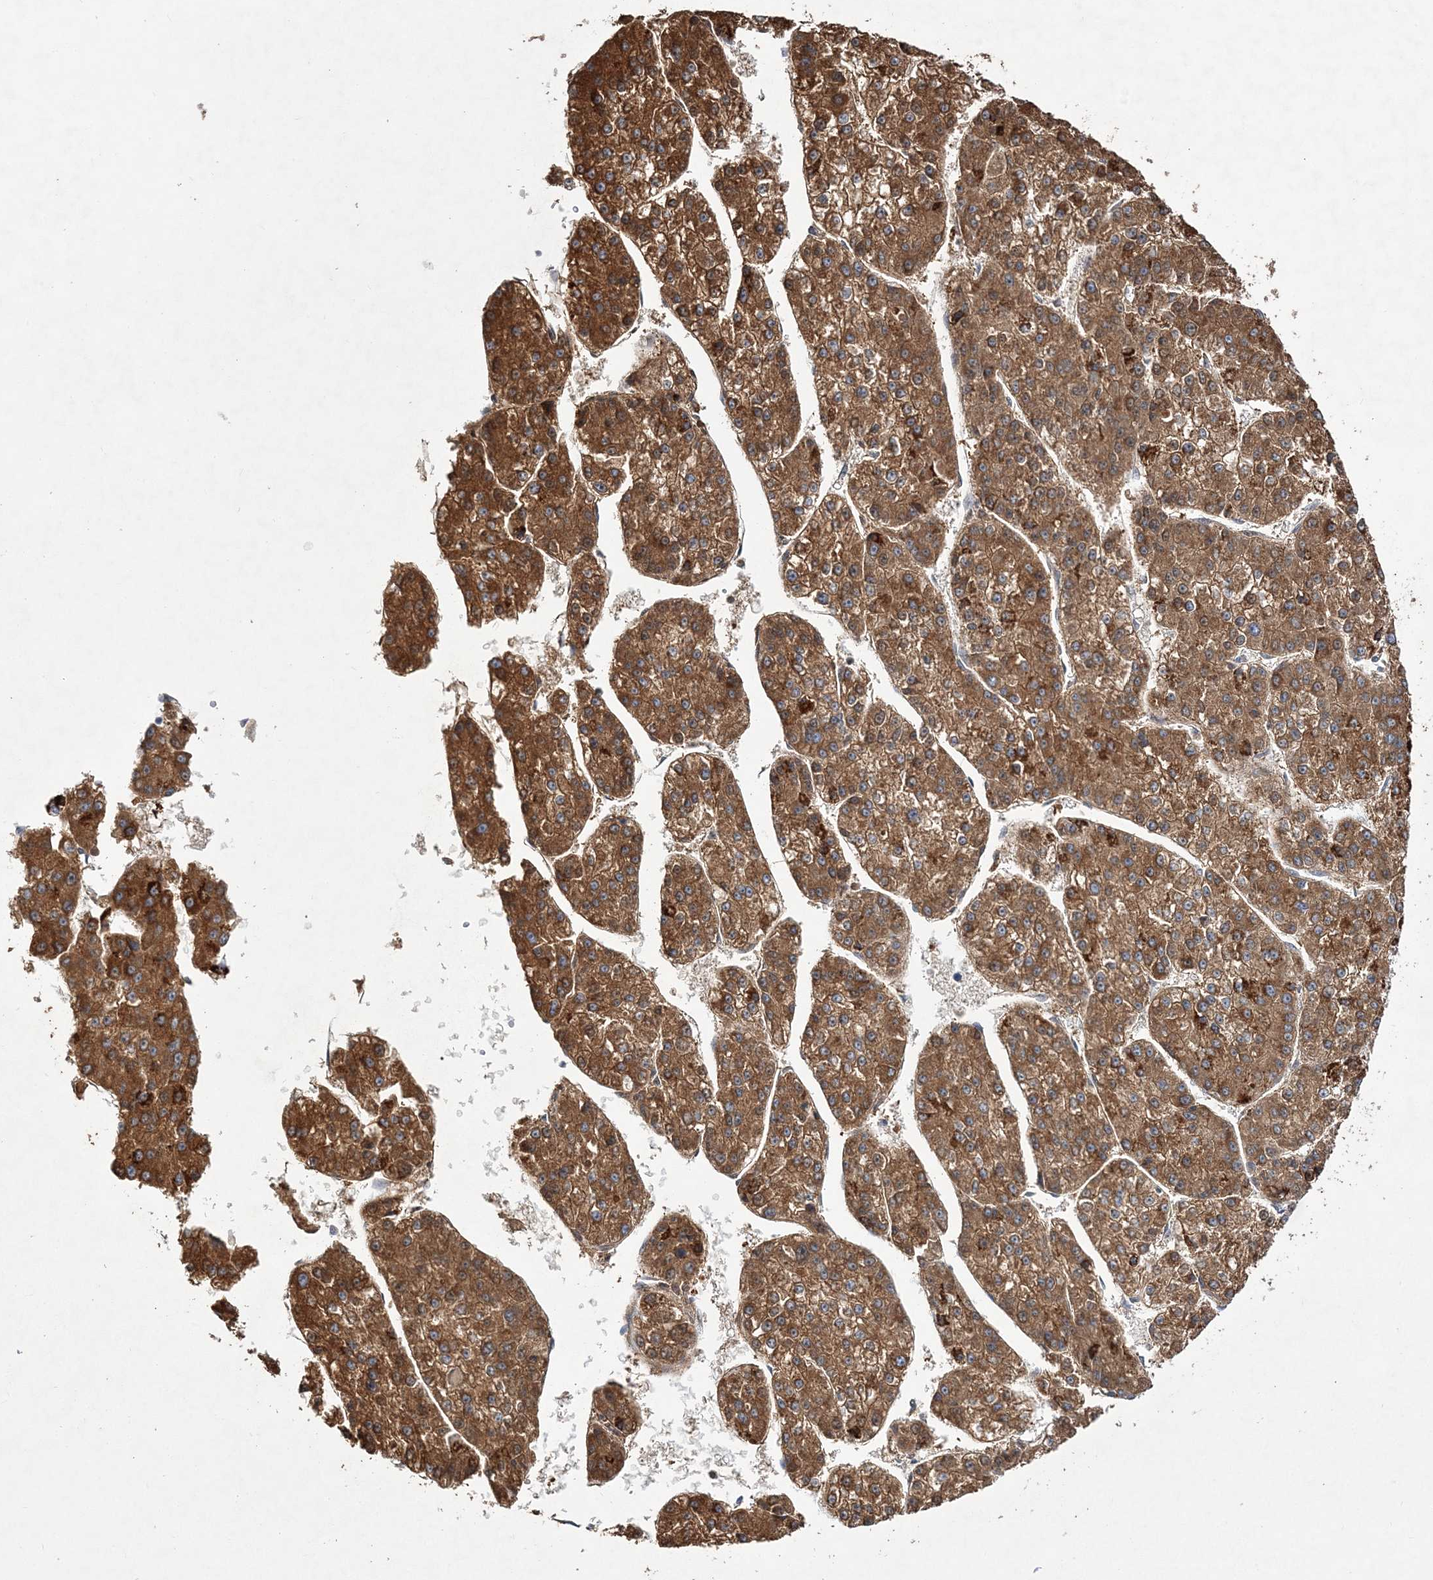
{"staining": {"intensity": "strong", "quantity": ">75%", "location": "cytoplasmic/membranous"}, "tissue": "liver cancer", "cell_type": "Tumor cells", "image_type": "cancer", "snomed": [{"axis": "morphology", "description": "Carcinoma, Hepatocellular, NOS"}, {"axis": "topography", "description": "Liver"}], "caption": "Liver cancer (hepatocellular carcinoma) stained for a protein (brown) demonstrates strong cytoplasmic/membranous positive staining in approximately >75% of tumor cells.", "gene": "ANO1", "patient": {"sex": "female", "age": 73}}